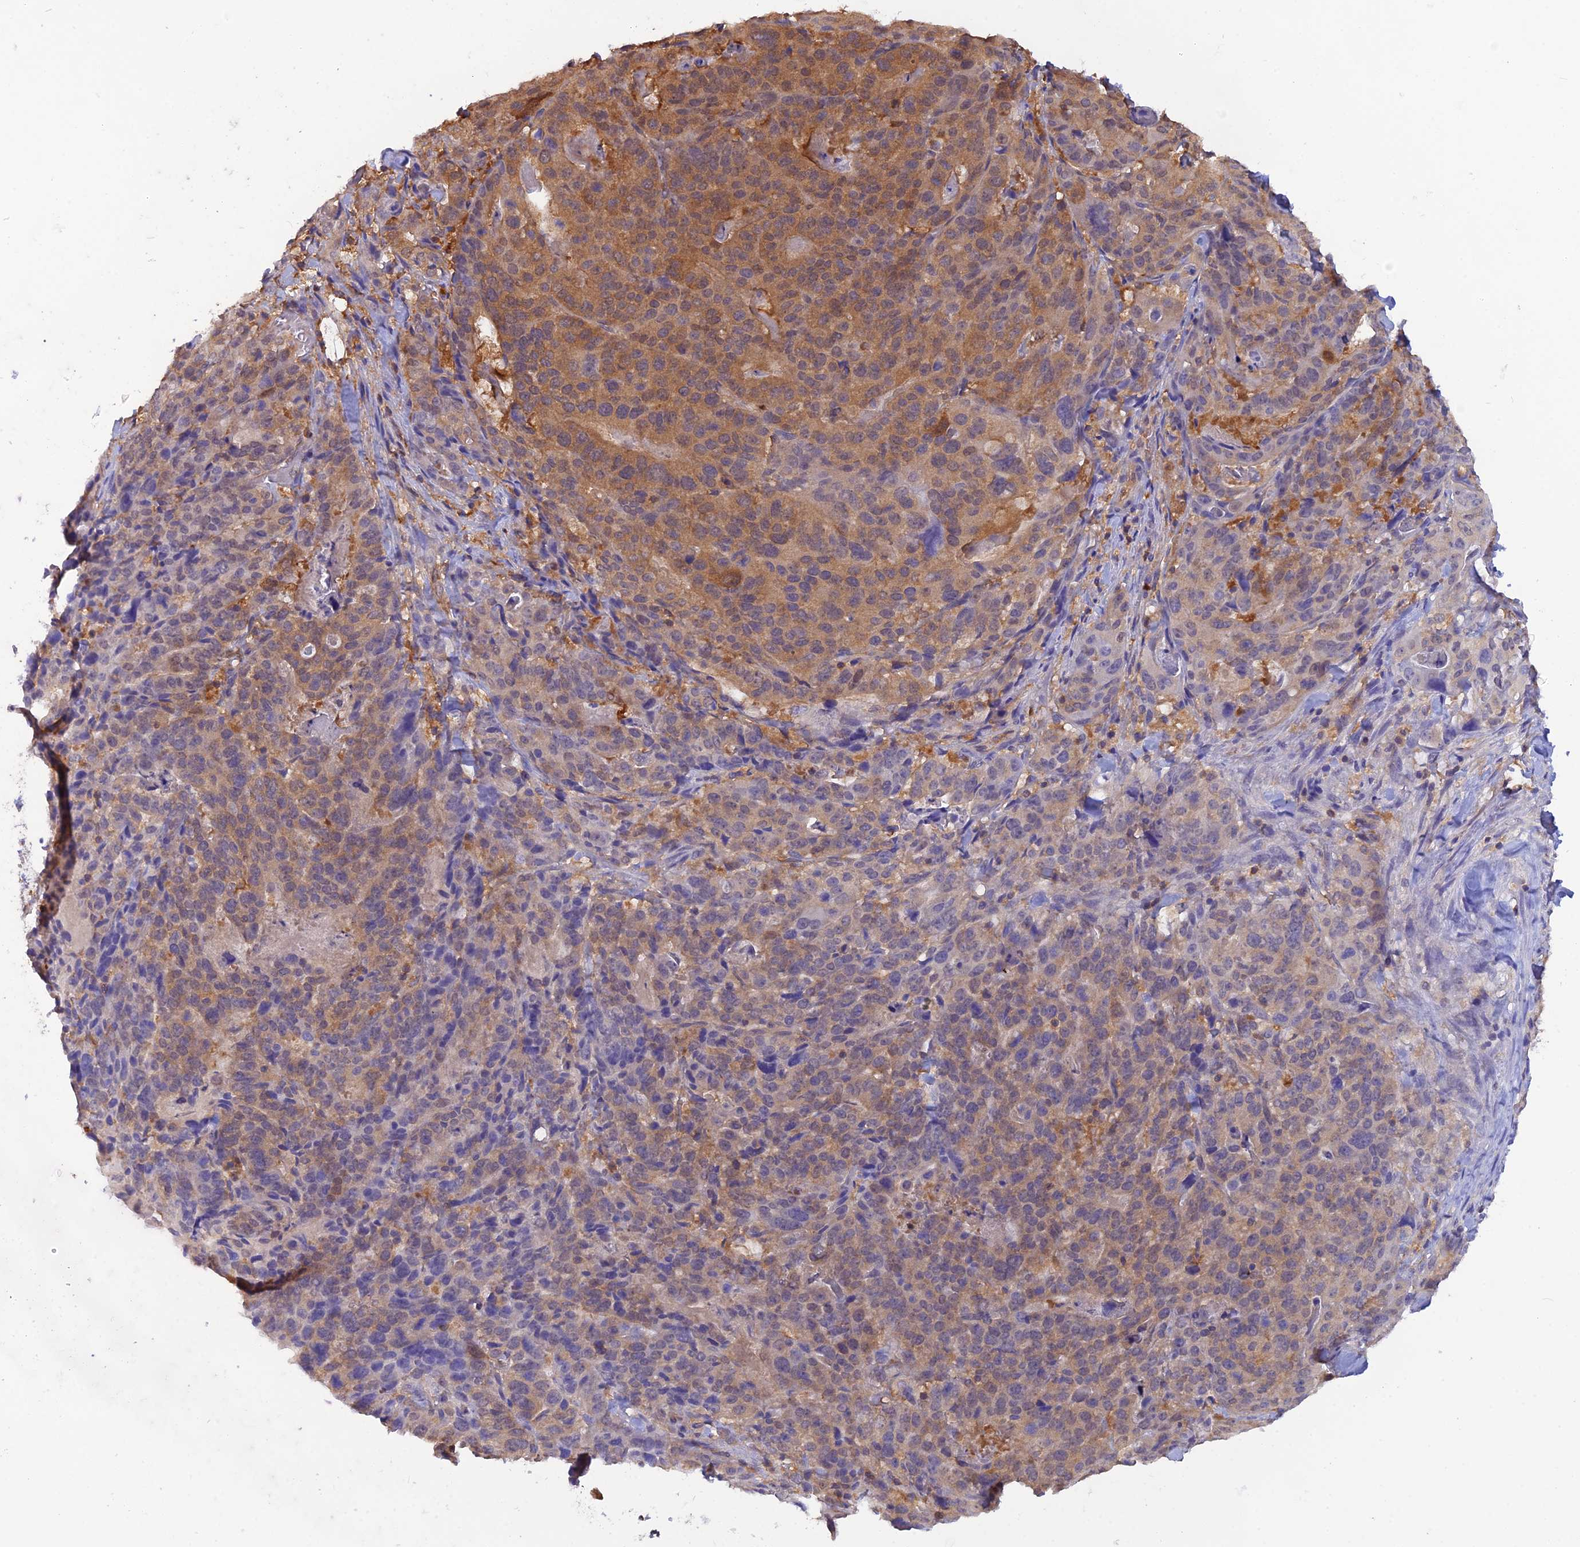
{"staining": {"intensity": "moderate", "quantity": "<25%", "location": "cytoplasmic/membranous"}, "tissue": "stomach cancer", "cell_type": "Tumor cells", "image_type": "cancer", "snomed": [{"axis": "morphology", "description": "Adenocarcinoma, NOS"}, {"axis": "topography", "description": "Stomach"}], "caption": "Protein staining displays moderate cytoplasmic/membranous positivity in about <25% of tumor cells in stomach adenocarcinoma.", "gene": "HINT1", "patient": {"sex": "male", "age": 48}}